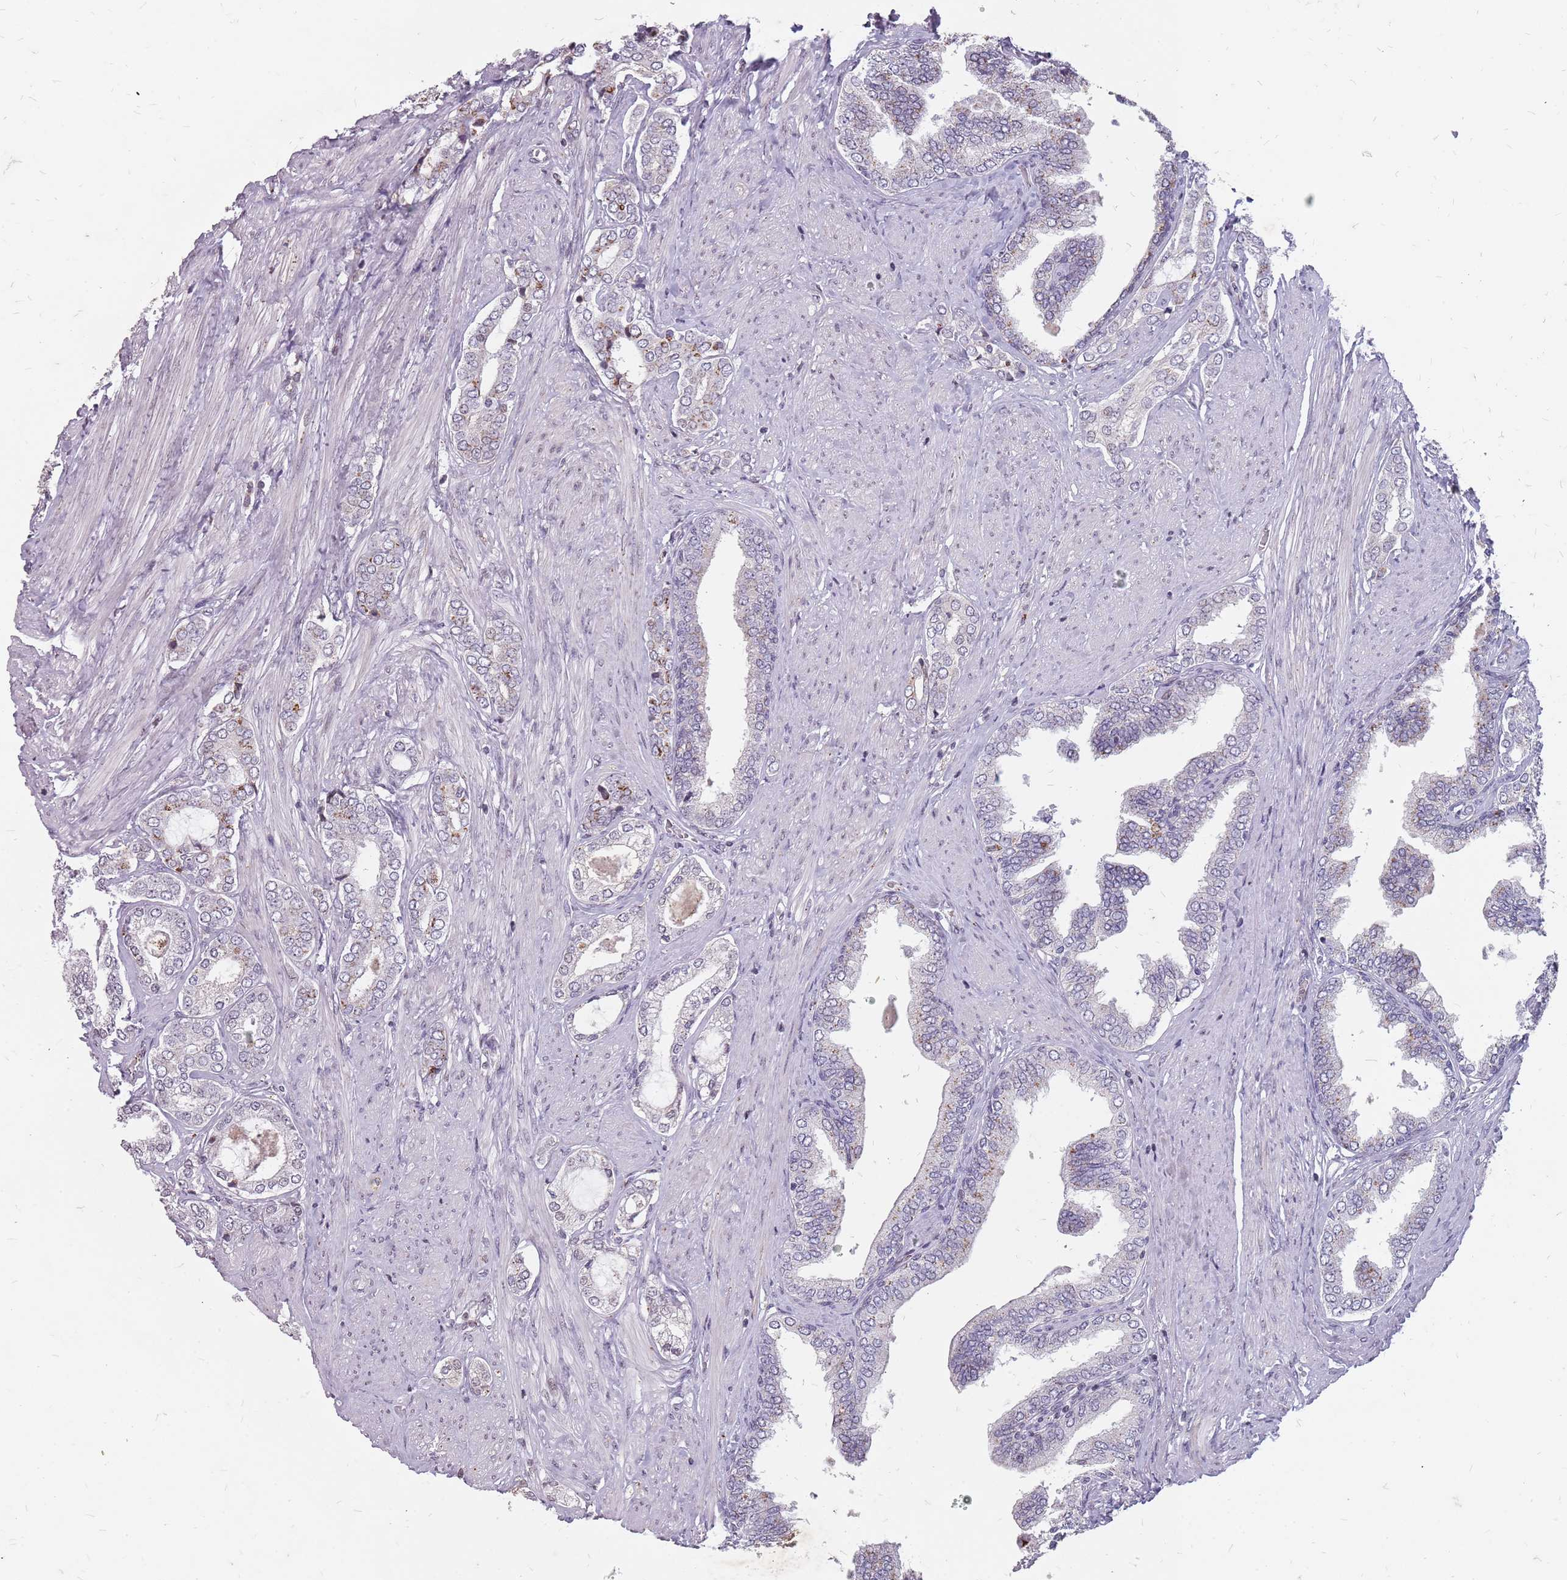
{"staining": {"intensity": "negative", "quantity": "none", "location": "none"}, "tissue": "prostate cancer", "cell_type": "Tumor cells", "image_type": "cancer", "snomed": [{"axis": "morphology", "description": "Adenocarcinoma, High grade"}, {"axis": "topography", "description": "Prostate"}], "caption": "Tumor cells show no significant positivity in prostate cancer (high-grade adenocarcinoma).", "gene": "NEK6", "patient": {"sex": "male", "age": 71}}